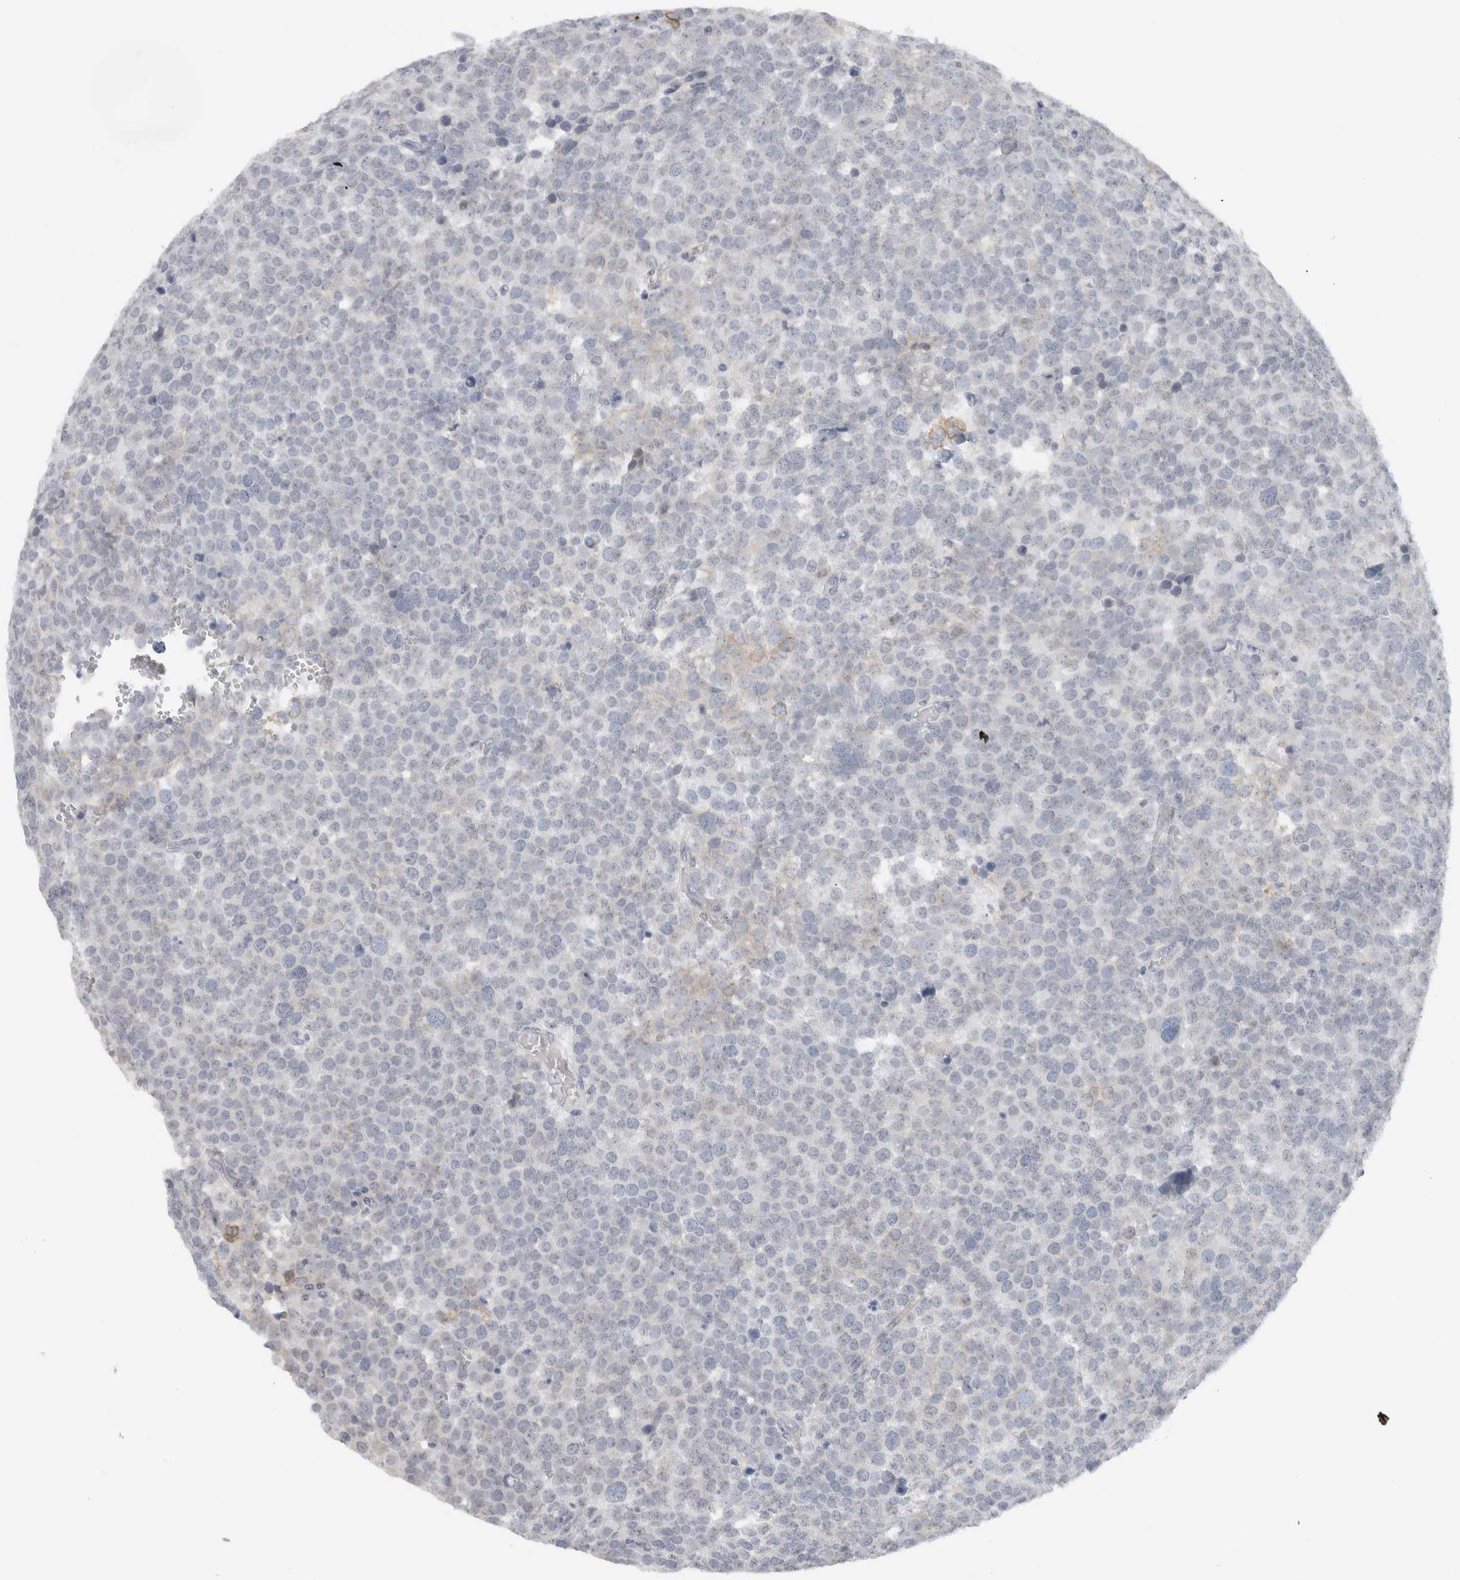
{"staining": {"intensity": "weak", "quantity": "<25%", "location": "cytoplasmic/membranous,nuclear"}, "tissue": "testis cancer", "cell_type": "Tumor cells", "image_type": "cancer", "snomed": [{"axis": "morphology", "description": "Seminoma, NOS"}, {"axis": "topography", "description": "Testis"}], "caption": "Protein analysis of testis seminoma displays no significant staining in tumor cells.", "gene": "FMR1NB", "patient": {"sex": "male", "age": 71}}